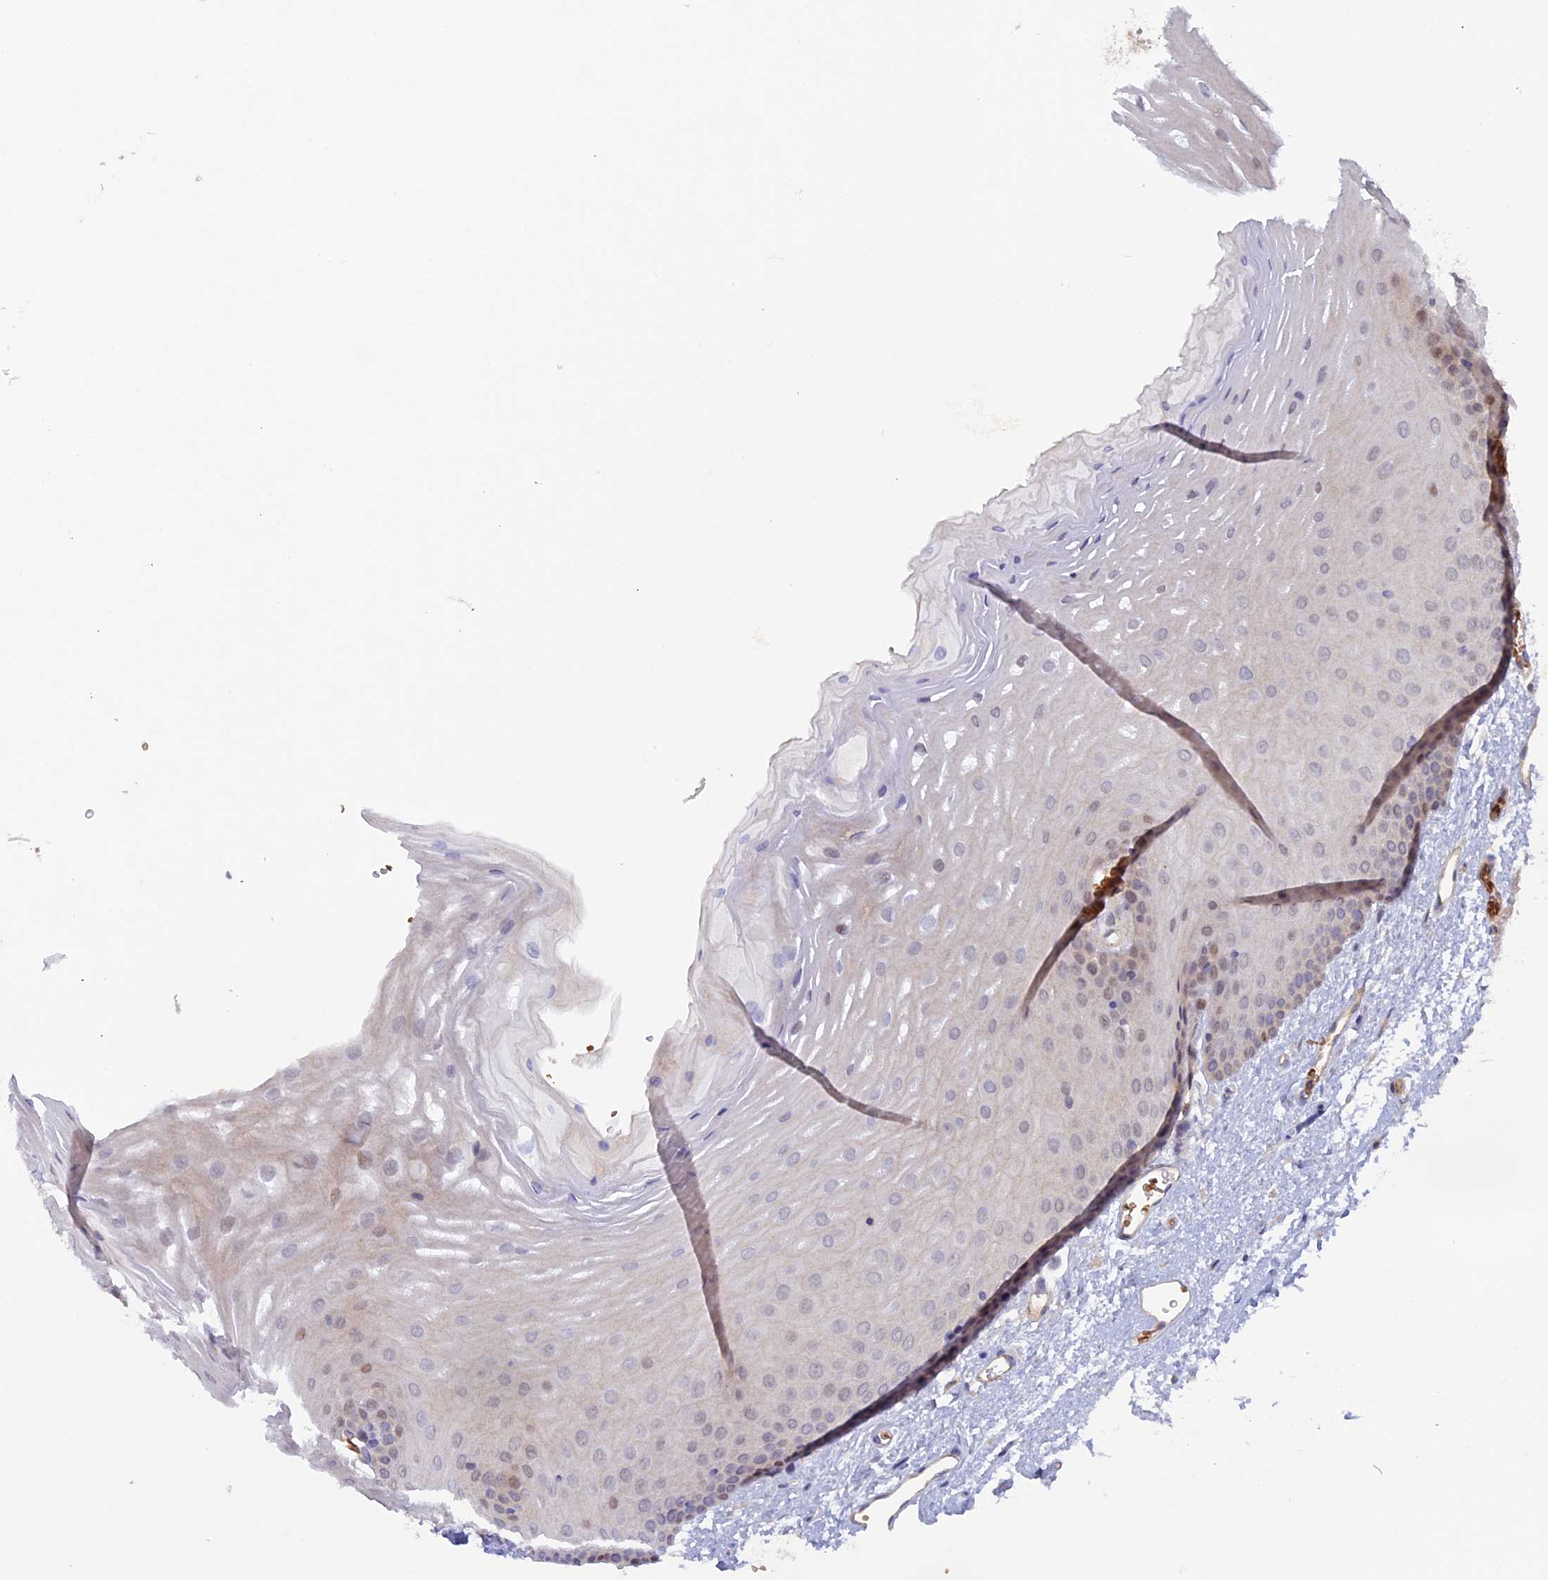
{"staining": {"intensity": "moderate", "quantity": "<25%", "location": "nuclear"}, "tissue": "oral mucosa", "cell_type": "Squamous epithelial cells", "image_type": "normal", "snomed": [{"axis": "morphology", "description": "Normal tissue, NOS"}, {"axis": "topography", "description": "Oral tissue"}], "caption": "This image demonstrates unremarkable oral mucosa stained with immunohistochemistry (IHC) to label a protein in brown. The nuclear of squamous epithelial cells show moderate positivity for the protein. Nuclei are counter-stained blue.", "gene": "DUS3L", "patient": {"sex": "female", "age": 70}}